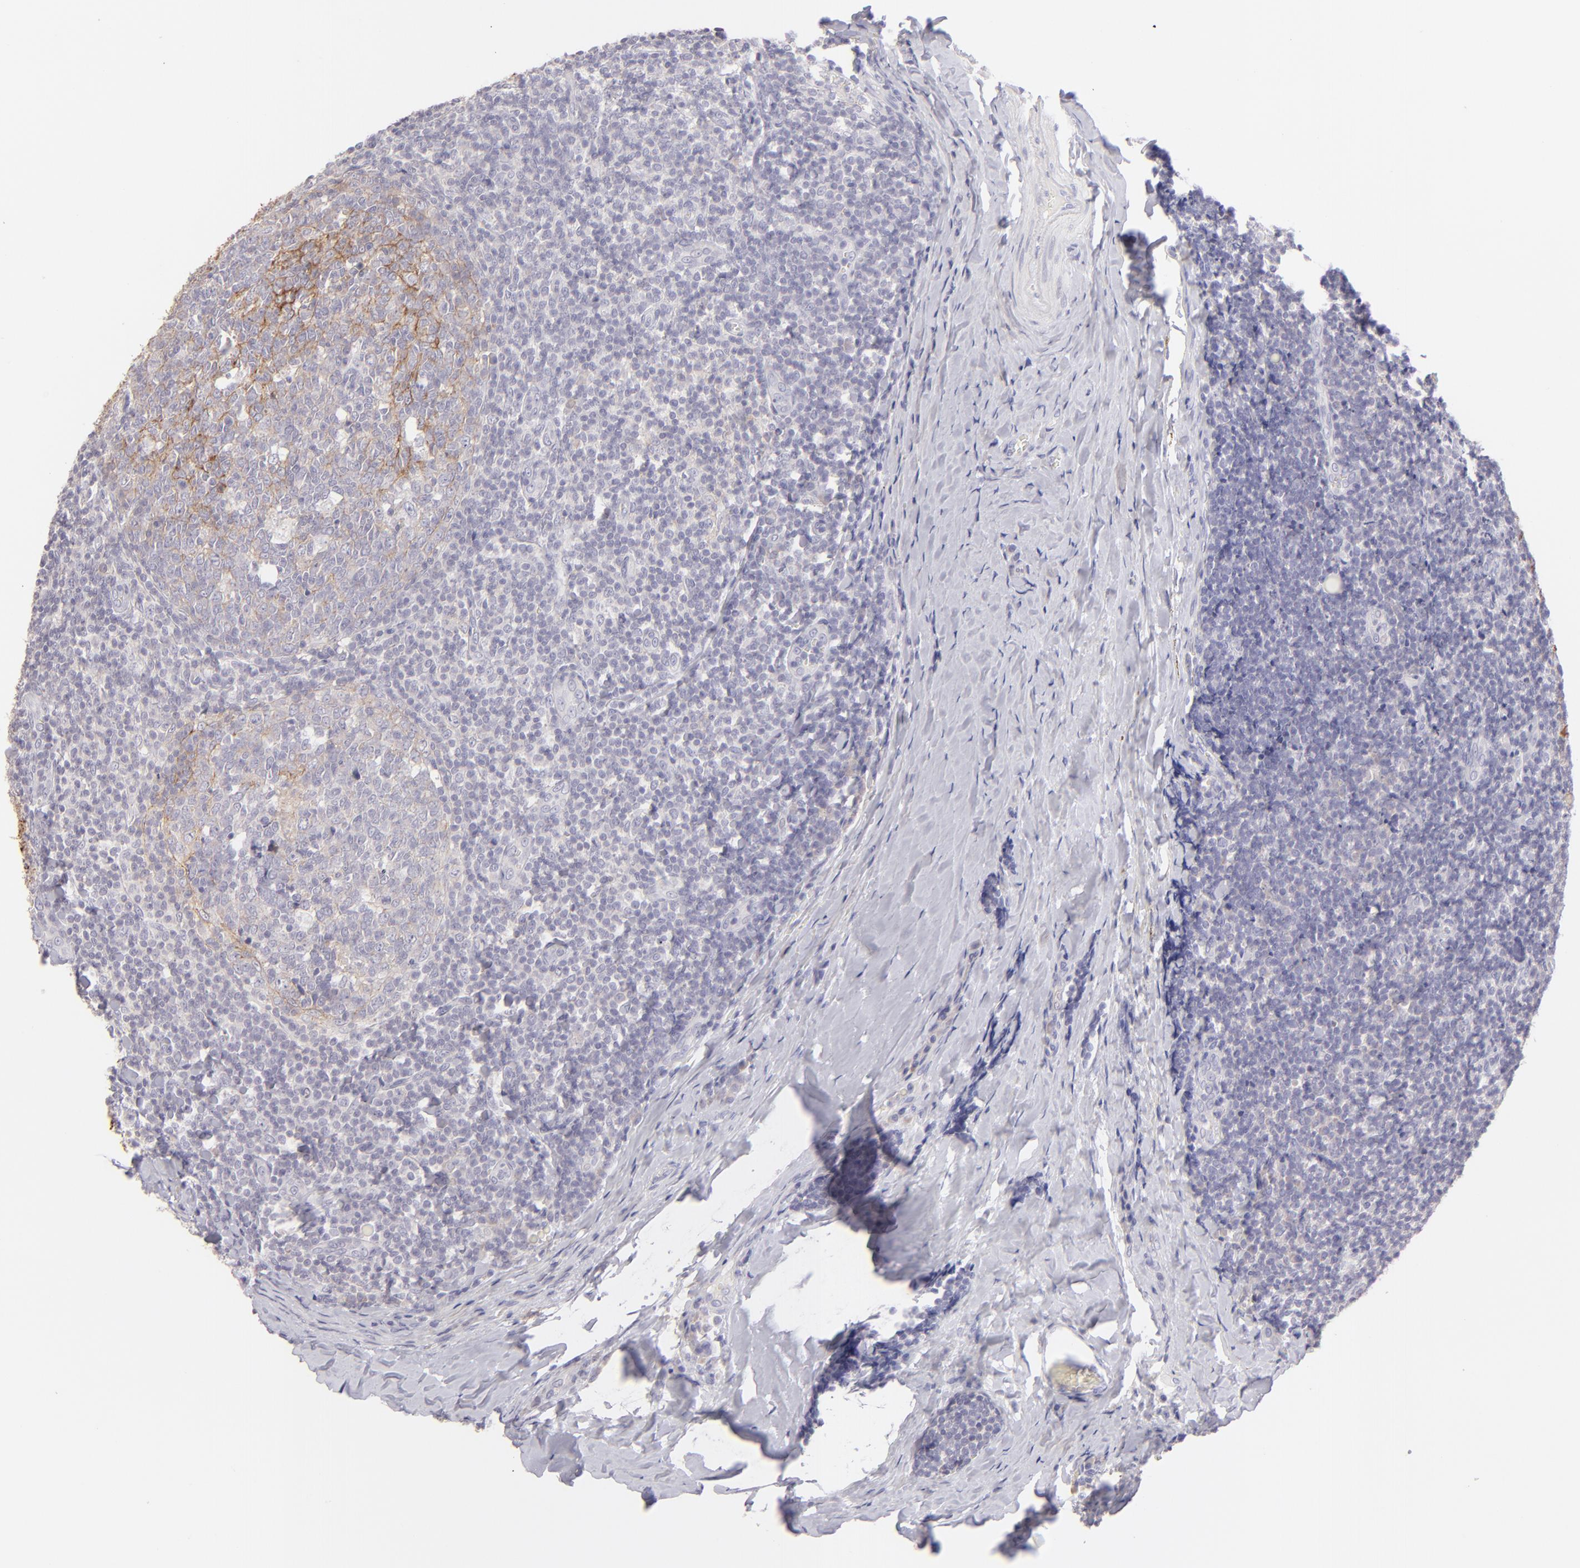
{"staining": {"intensity": "weak", "quantity": "<25%", "location": "cytoplasmic/membranous"}, "tissue": "tonsil", "cell_type": "Germinal center cells", "image_type": "normal", "snomed": [{"axis": "morphology", "description": "Normal tissue, NOS"}, {"axis": "topography", "description": "Tonsil"}], "caption": "The histopathology image reveals no significant staining in germinal center cells of tonsil. Nuclei are stained in blue.", "gene": "CLDN4", "patient": {"sex": "male", "age": 31}}